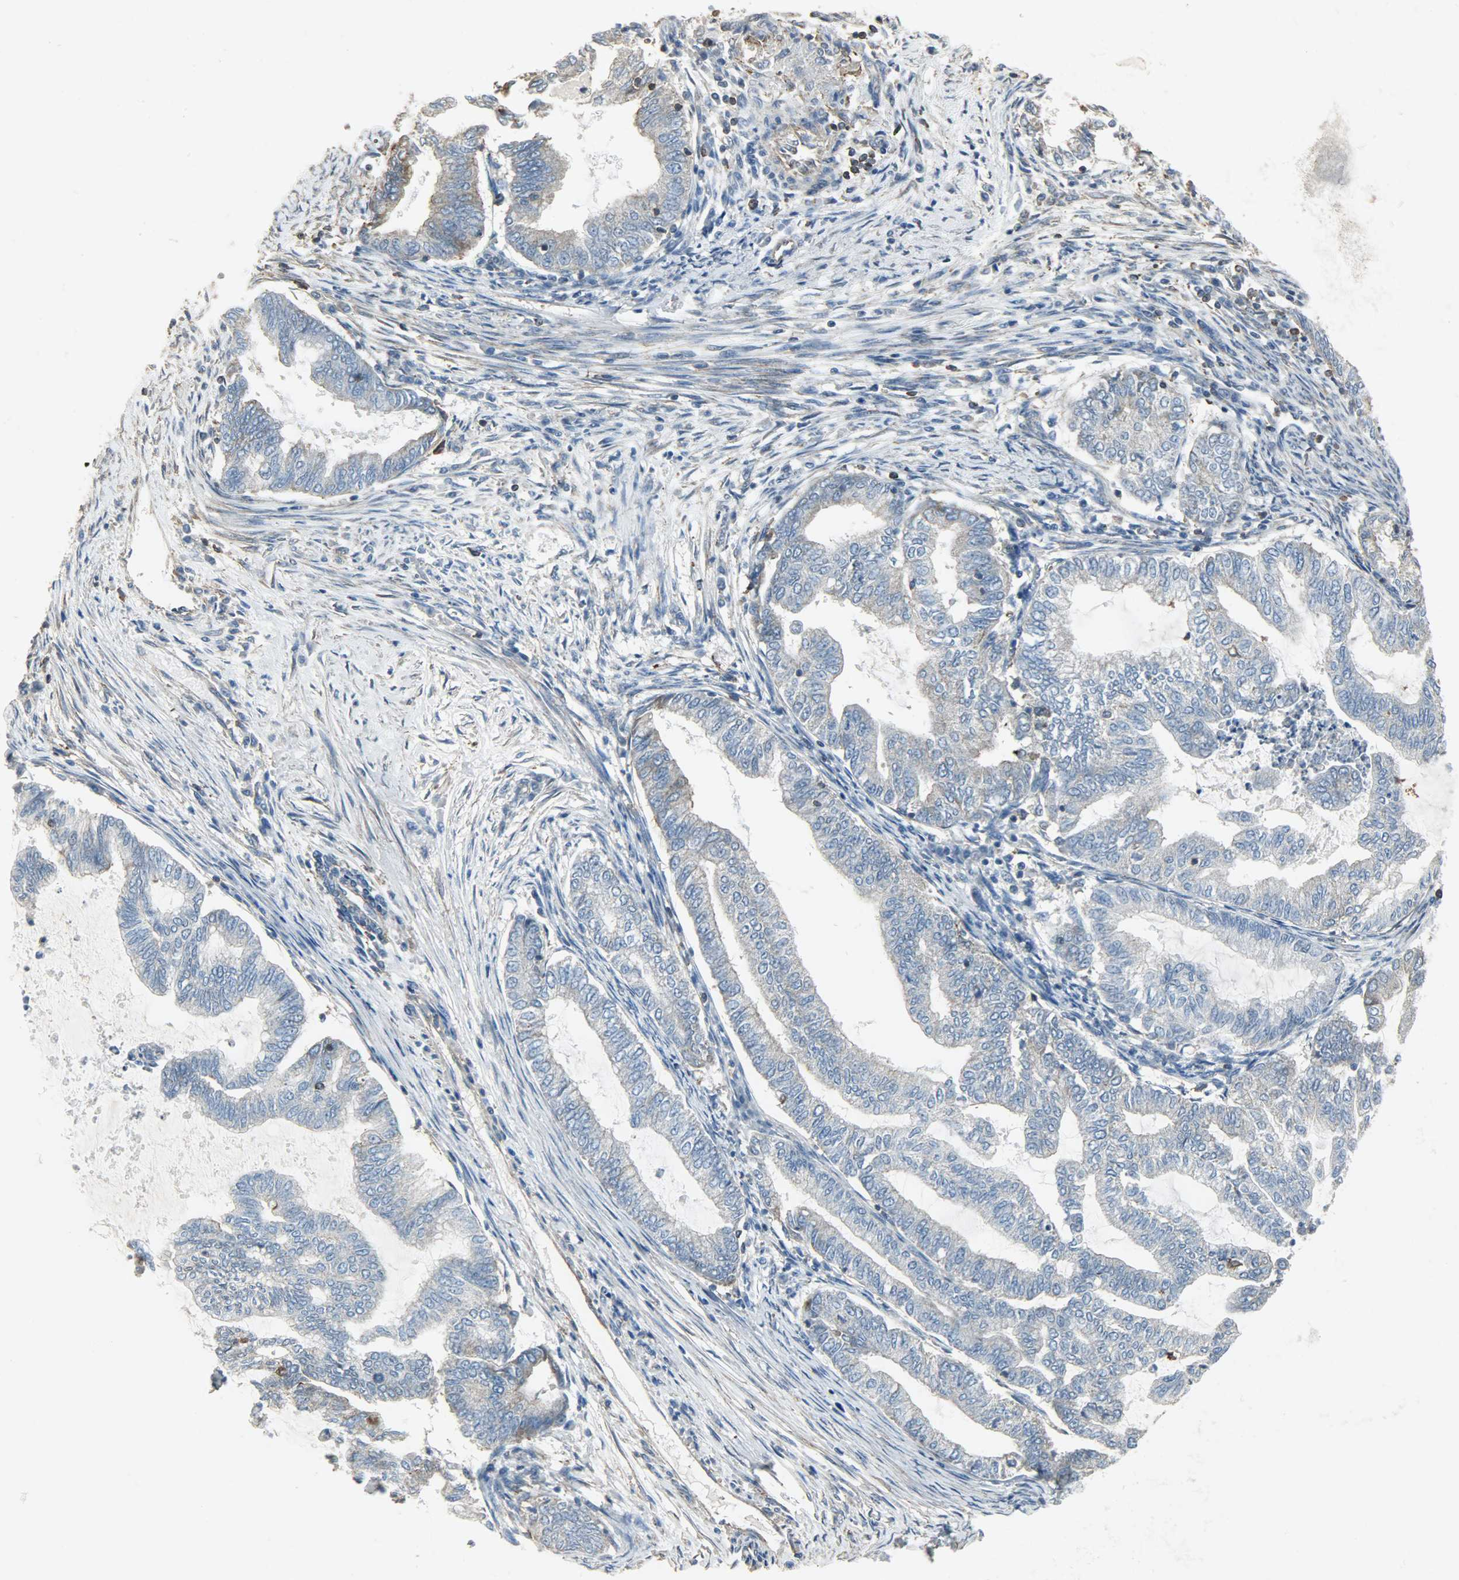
{"staining": {"intensity": "weak", "quantity": ">75%", "location": "cytoplasmic/membranous"}, "tissue": "endometrial cancer", "cell_type": "Tumor cells", "image_type": "cancer", "snomed": [{"axis": "morphology", "description": "Adenocarcinoma, NOS"}, {"axis": "topography", "description": "Endometrium"}], "caption": "Human adenocarcinoma (endometrial) stained with a protein marker exhibits weak staining in tumor cells.", "gene": "DNAJA4", "patient": {"sex": "female", "age": 79}}